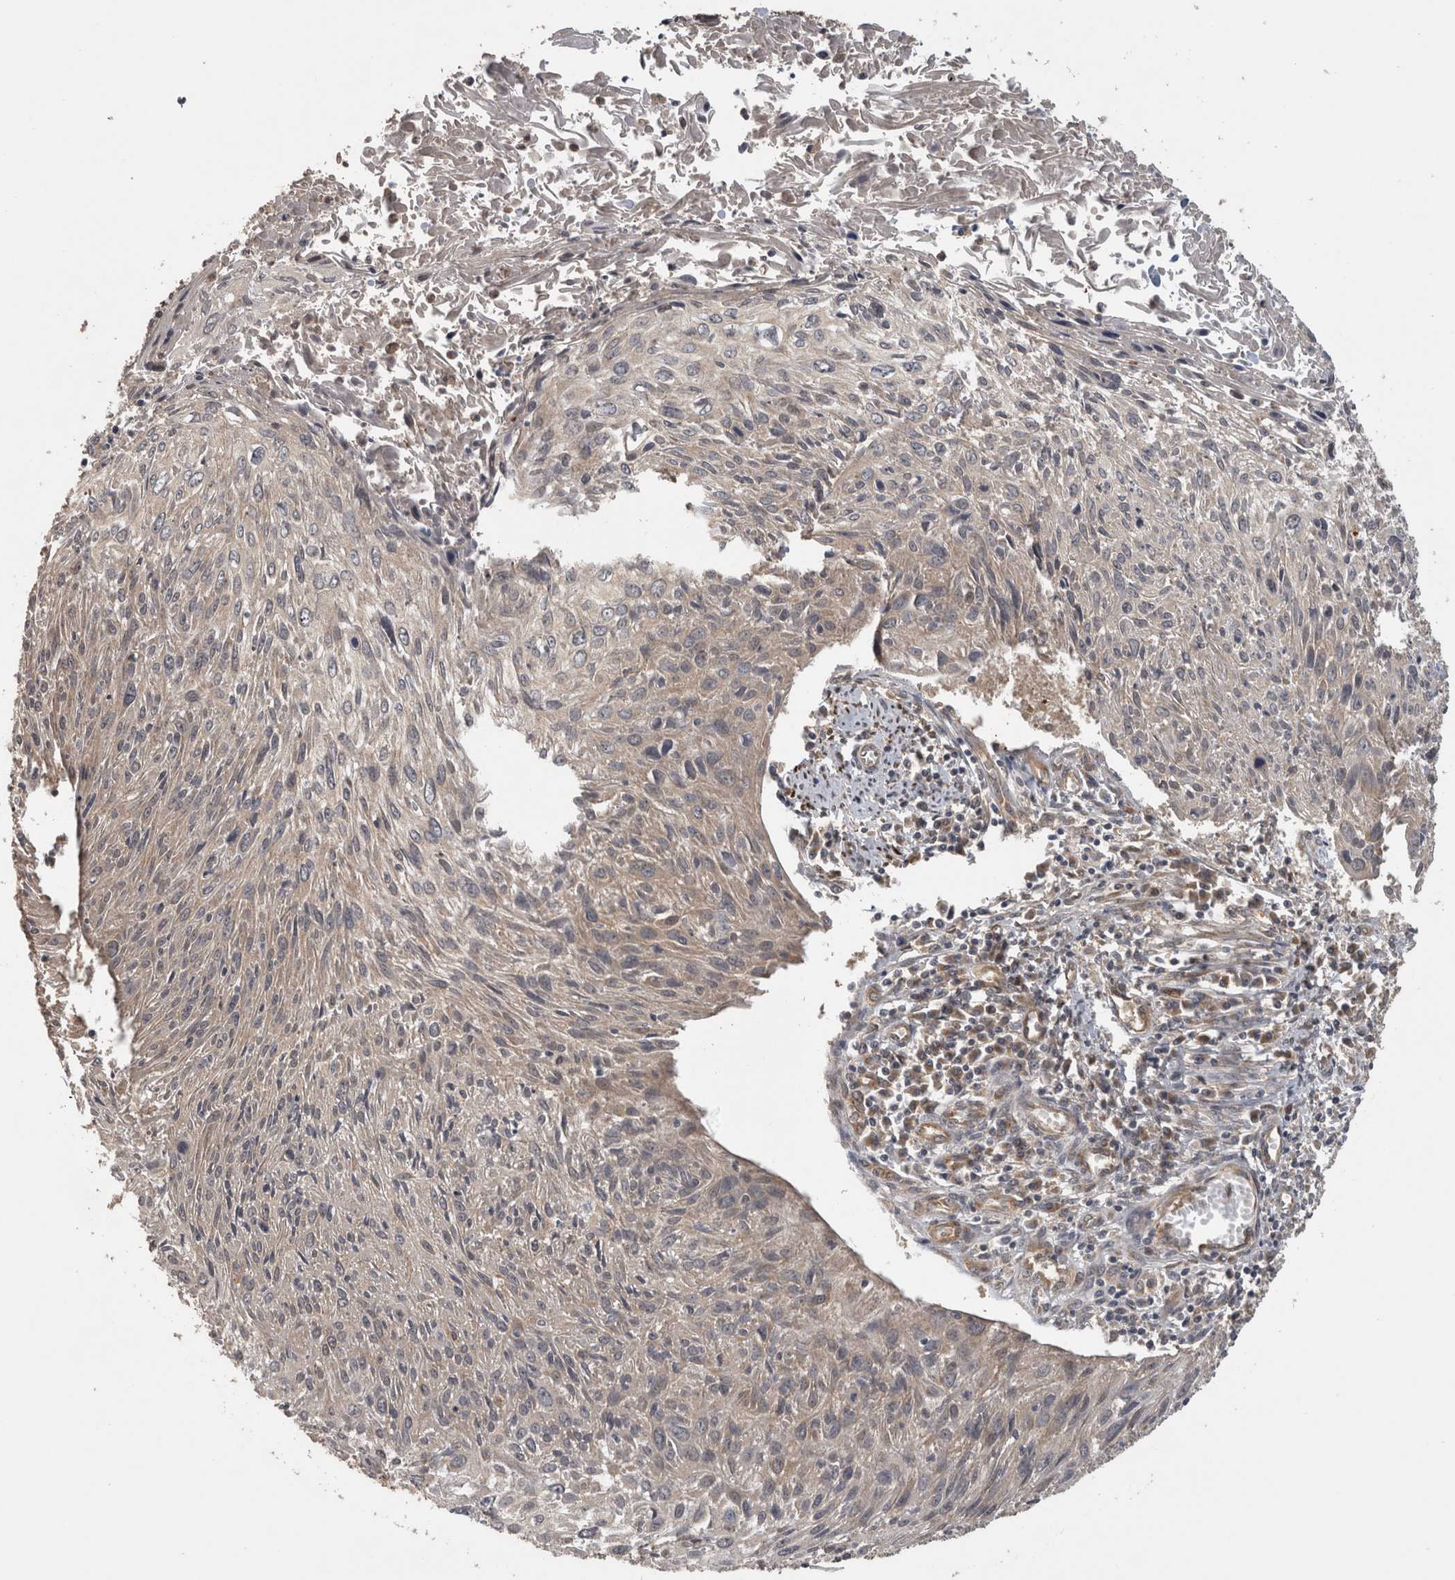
{"staining": {"intensity": "negative", "quantity": "none", "location": "none"}, "tissue": "cervical cancer", "cell_type": "Tumor cells", "image_type": "cancer", "snomed": [{"axis": "morphology", "description": "Squamous cell carcinoma, NOS"}, {"axis": "topography", "description": "Cervix"}], "caption": "The IHC histopathology image has no significant positivity in tumor cells of cervical squamous cell carcinoma tissue.", "gene": "ATXN2", "patient": {"sex": "female", "age": 51}}